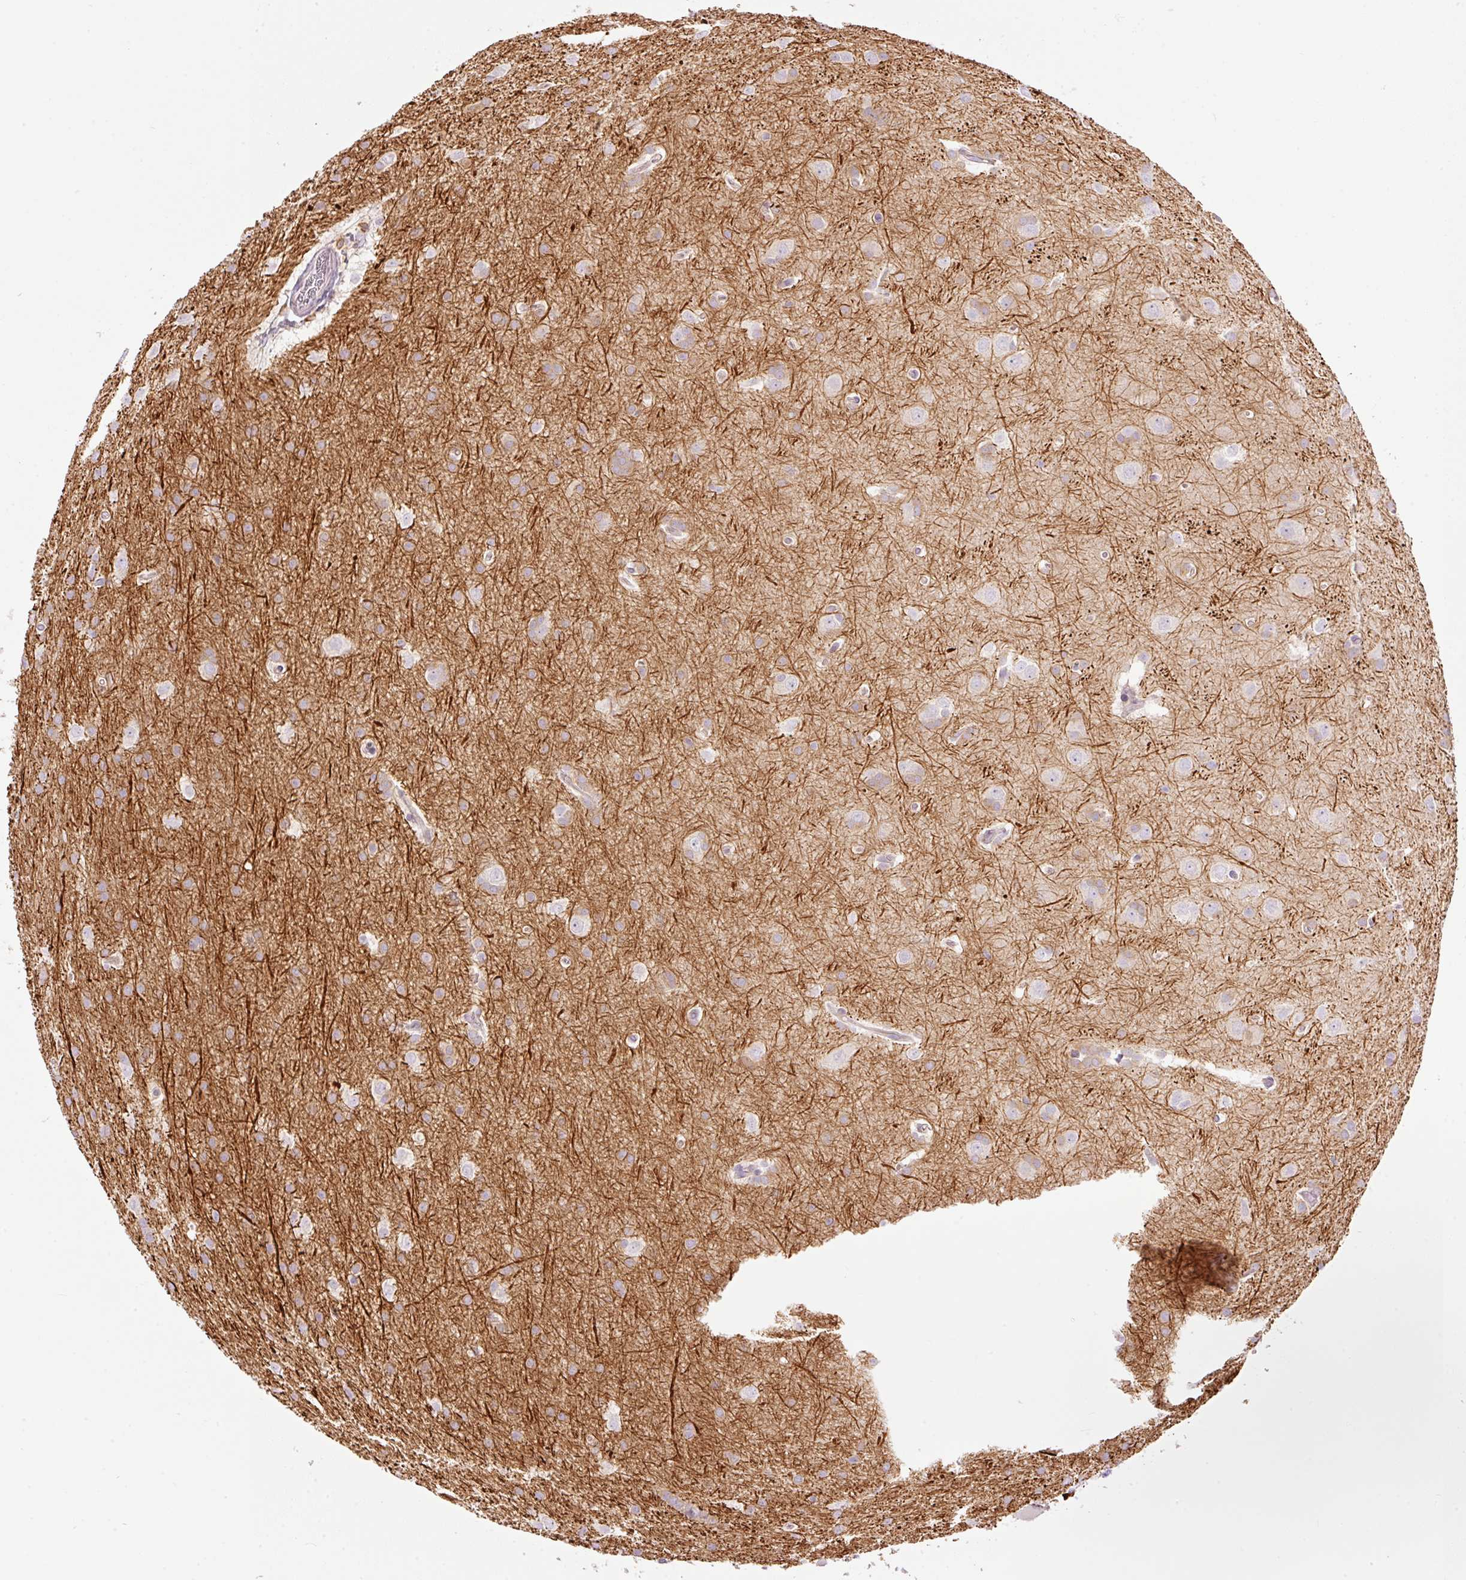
{"staining": {"intensity": "negative", "quantity": "none", "location": "none"}, "tissue": "glioma", "cell_type": "Tumor cells", "image_type": "cancer", "snomed": [{"axis": "morphology", "description": "Glioma, malignant, Low grade"}, {"axis": "topography", "description": "Brain"}], "caption": "Immunohistochemistry (IHC) micrograph of neoplastic tissue: glioma stained with DAB displays no significant protein expression in tumor cells.", "gene": "DOK6", "patient": {"sex": "female", "age": 32}}